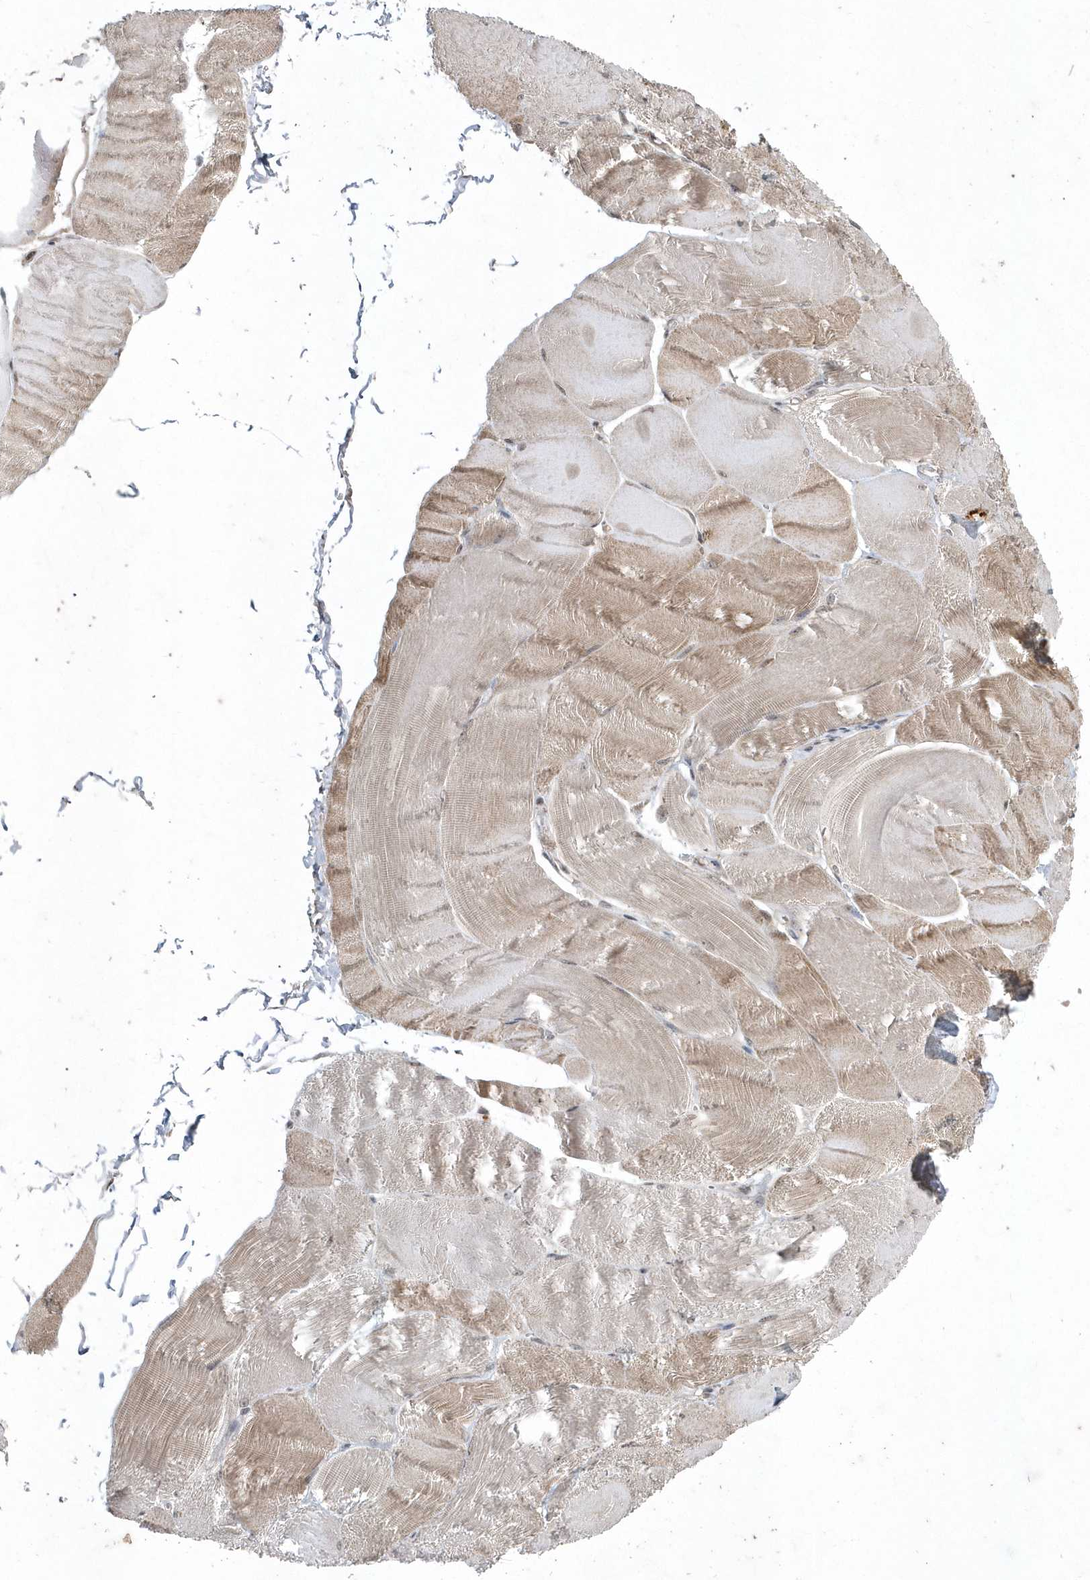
{"staining": {"intensity": "weak", "quantity": ">75%", "location": "cytoplasmic/membranous"}, "tissue": "skeletal muscle", "cell_type": "Myocytes", "image_type": "normal", "snomed": [{"axis": "morphology", "description": "Normal tissue, NOS"}, {"axis": "morphology", "description": "Basal cell carcinoma"}, {"axis": "topography", "description": "Skeletal muscle"}], "caption": "Protein staining shows weak cytoplasmic/membranous positivity in about >75% of myocytes in benign skeletal muscle.", "gene": "EIF2B1", "patient": {"sex": "female", "age": 64}}